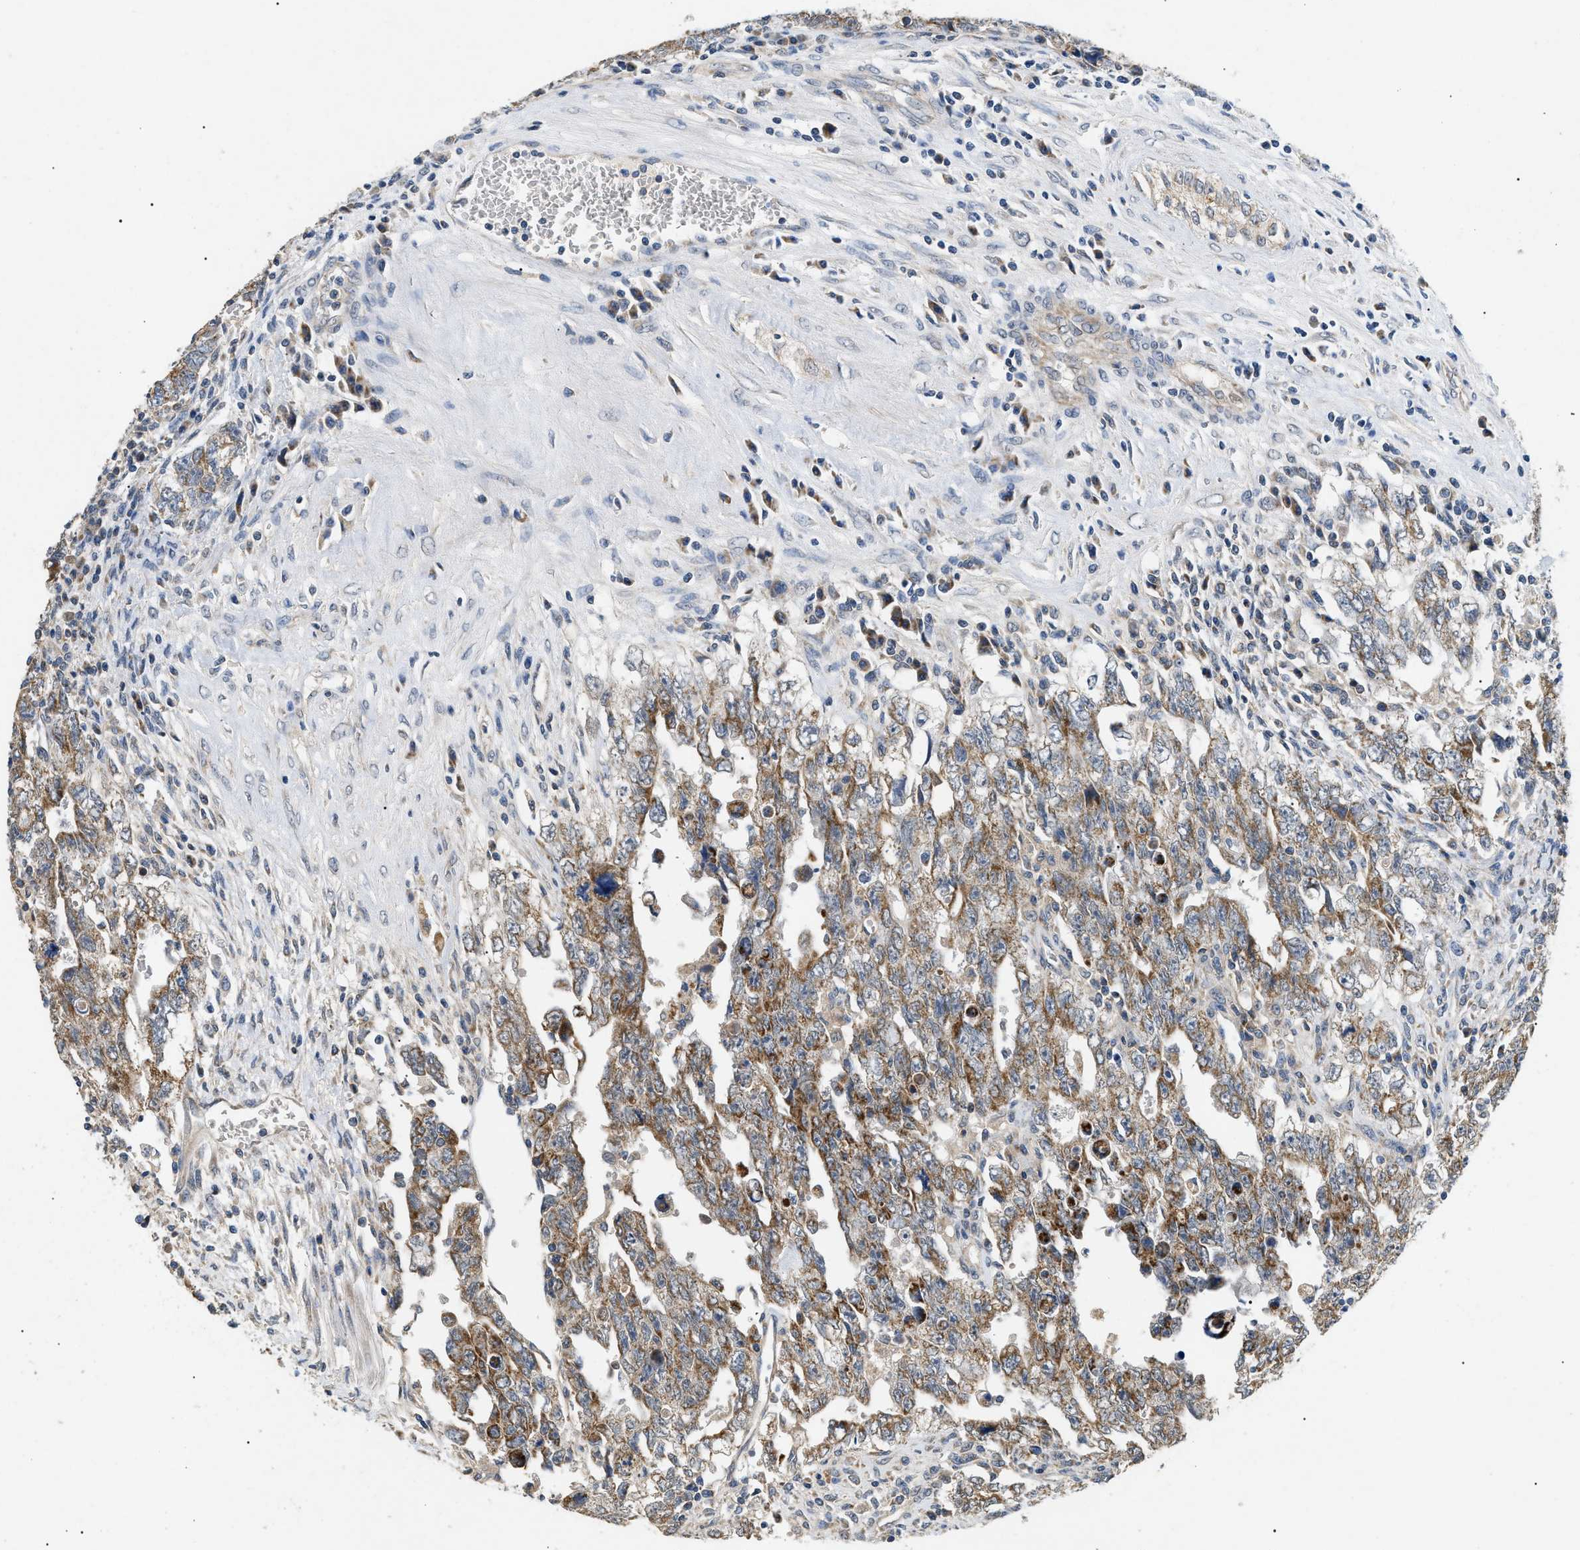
{"staining": {"intensity": "moderate", "quantity": ">75%", "location": "cytoplasmic/membranous"}, "tissue": "testis cancer", "cell_type": "Tumor cells", "image_type": "cancer", "snomed": [{"axis": "morphology", "description": "Carcinoma, Embryonal, NOS"}, {"axis": "topography", "description": "Testis"}], "caption": "Immunohistochemistry micrograph of testis embryonal carcinoma stained for a protein (brown), which reveals medium levels of moderate cytoplasmic/membranous positivity in approximately >75% of tumor cells.", "gene": "TOMM6", "patient": {"sex": "male", "age": 28}}